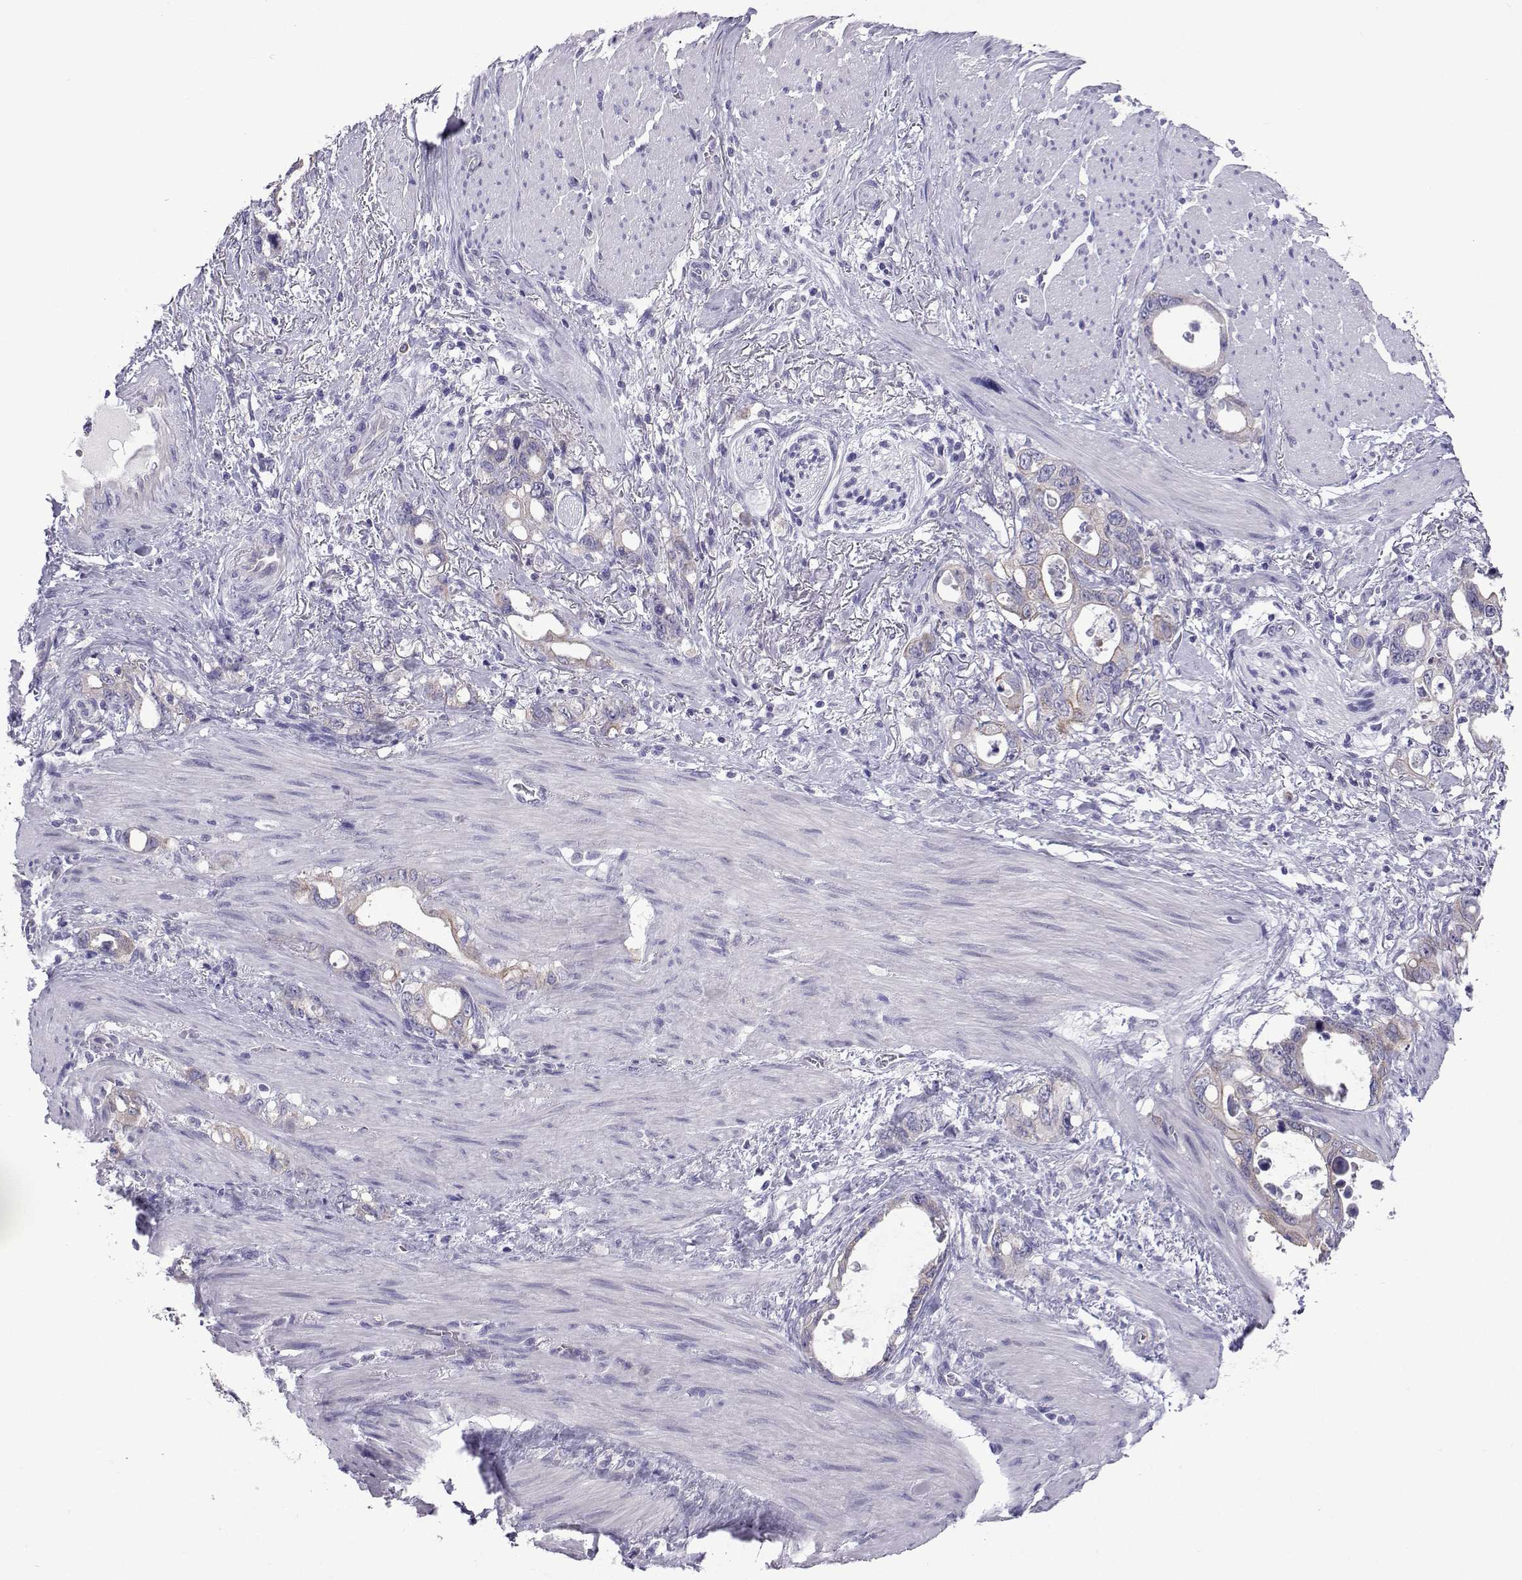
{"staining": {"intensity": "moderate", "quantity": "25%-75%", "location": "cytoplasmic/membranous"}, "tissue": "stomach cancer", "cell_type": "Tumor cells", "image_type": "cancer", "snomed": [{"axis": "morphology", "description": "Adenocarcinoma, NOS"}, {"axis": "topography", "description": "Stomach, upper"}], "caption": "DAB immunohistochemical staining of stomach adenocarcinoma exhibits moderate cytoplasmic/membranous protein positivity in approximately 25%-75% of tumor cells.", "gene": "COL22A1", "patient": {"sex": "male", "age": 74}}